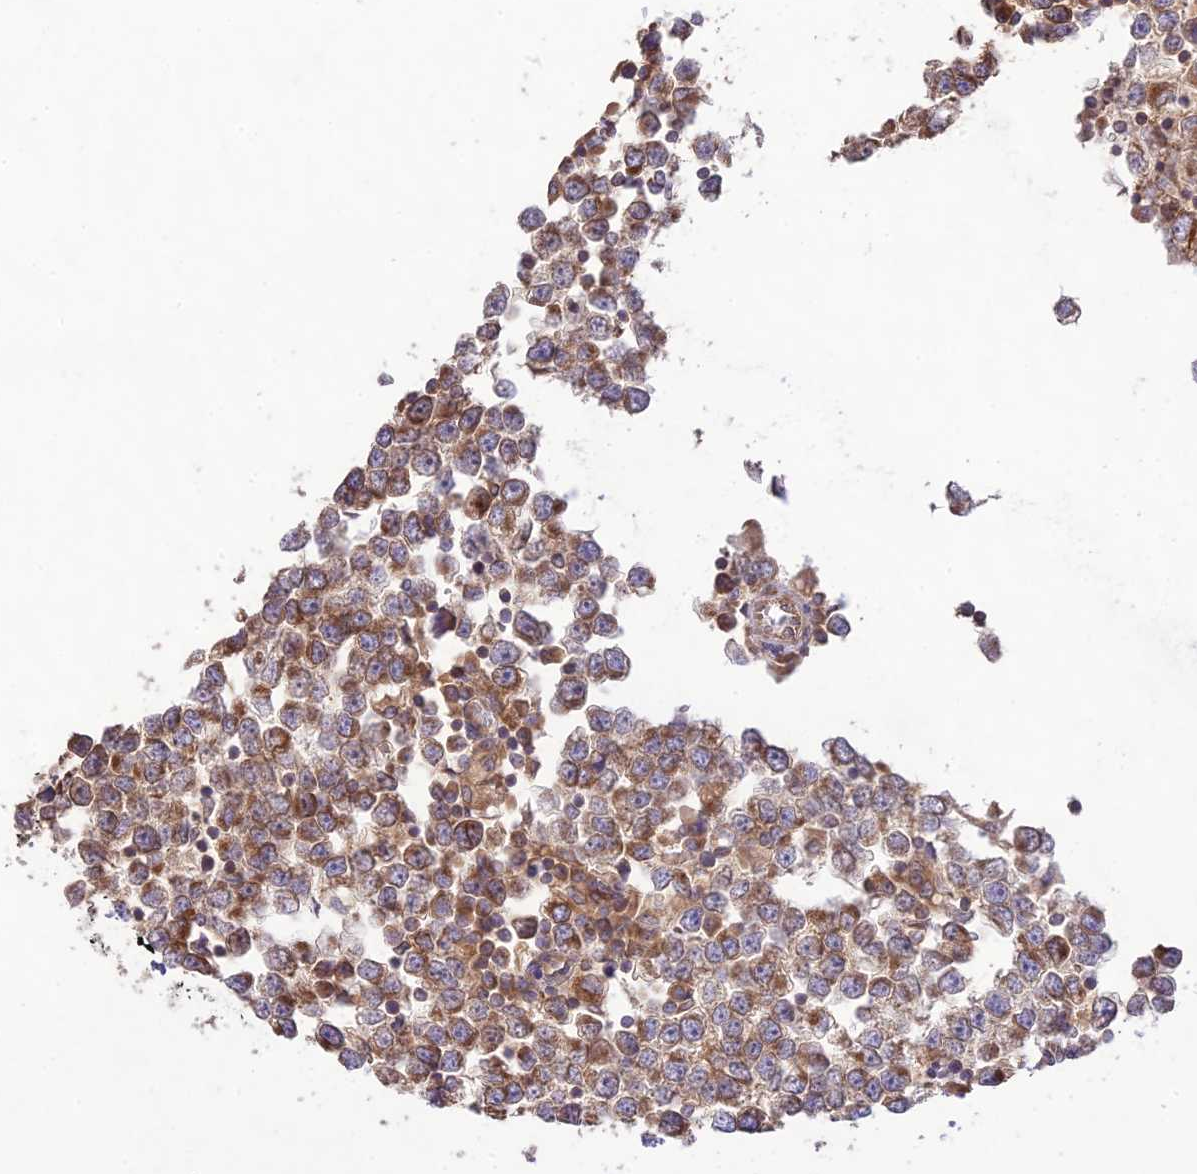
{"staining": {"intensity": "moderate", "quantity": ">75%", "location": "cytoplasmic/membranous"}, "tissue": "testis cancer", "cell_type": "Tumor cells", "image_type": "cancer", "snomed": [{"axis": "morphology", "description": "Seminoma, NOS"}, {"axis": "topography", "description": "Testis"}], "caption": "Testis cancer stained with a brown dye displays moderate cytoplasmic/membranous positive positivity in about >75% of tumor cells.", "gene": "TMEM259", "patient": {"sex": "male", "age": 65}}